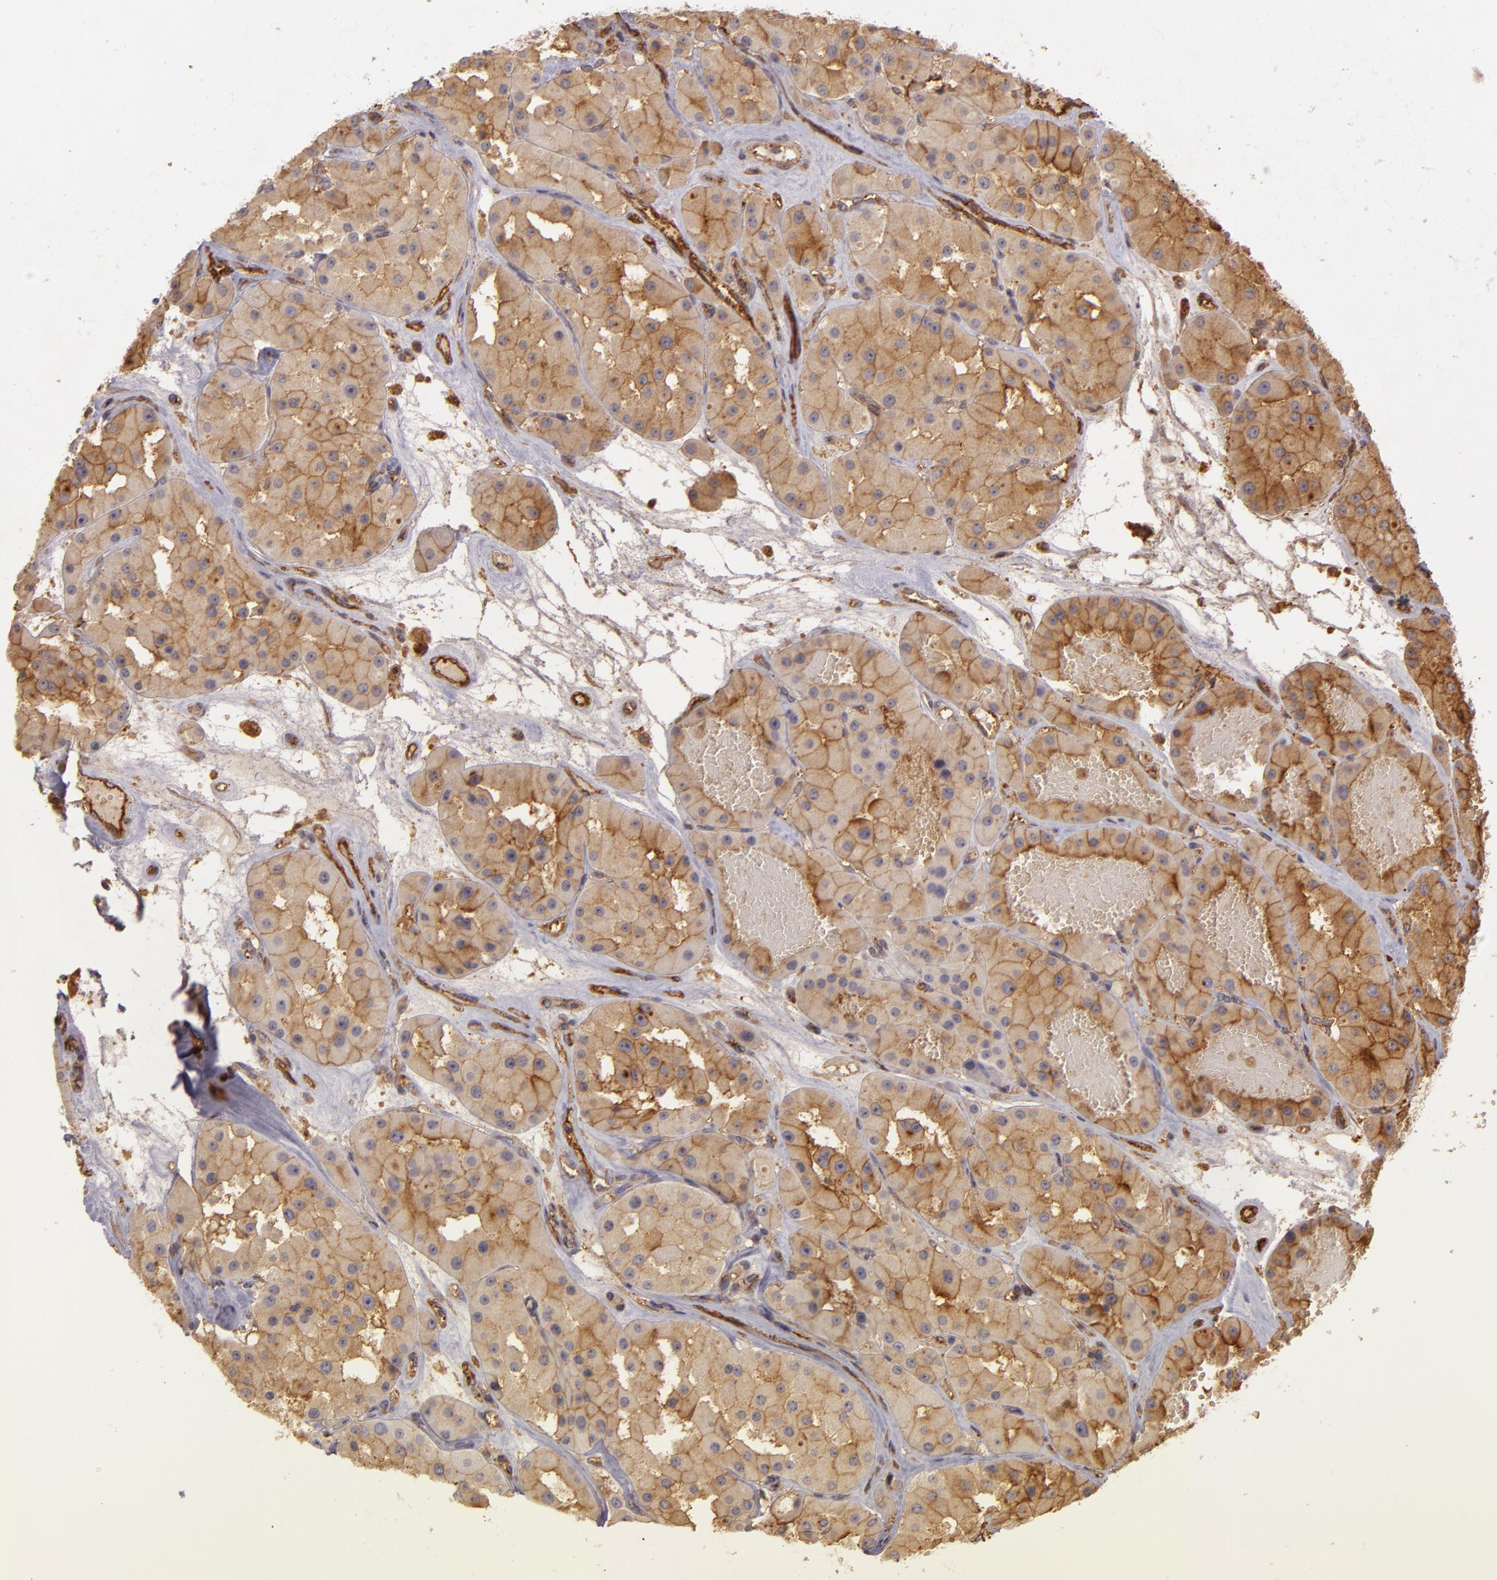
{"staining": {"intensity": "moderate", "quantity": ">75%", "location": "cytoplasmic/membranous"}, "tissue": "renal cancer", "cell_type": "Tumor cells", "image_type": "cancer", "snomed": [{"axis": "morphology", "description": "Adenocarcinoma, uncertain malignant potential"}, {"axis": "topography", "description": "Kidney"}], "caption": "Immunohistochemical staining of human adenocarcinoma,  uncertain malignant potential (renal) shows medium levels of moderate cytoplasmic/membranous protein expression in about >75% of tumor cells. (brown staining indicates protein expression, while blue staining denotes nuclei).", "gene": "CD59", "patient": {"sex": "male", "age": 63}}